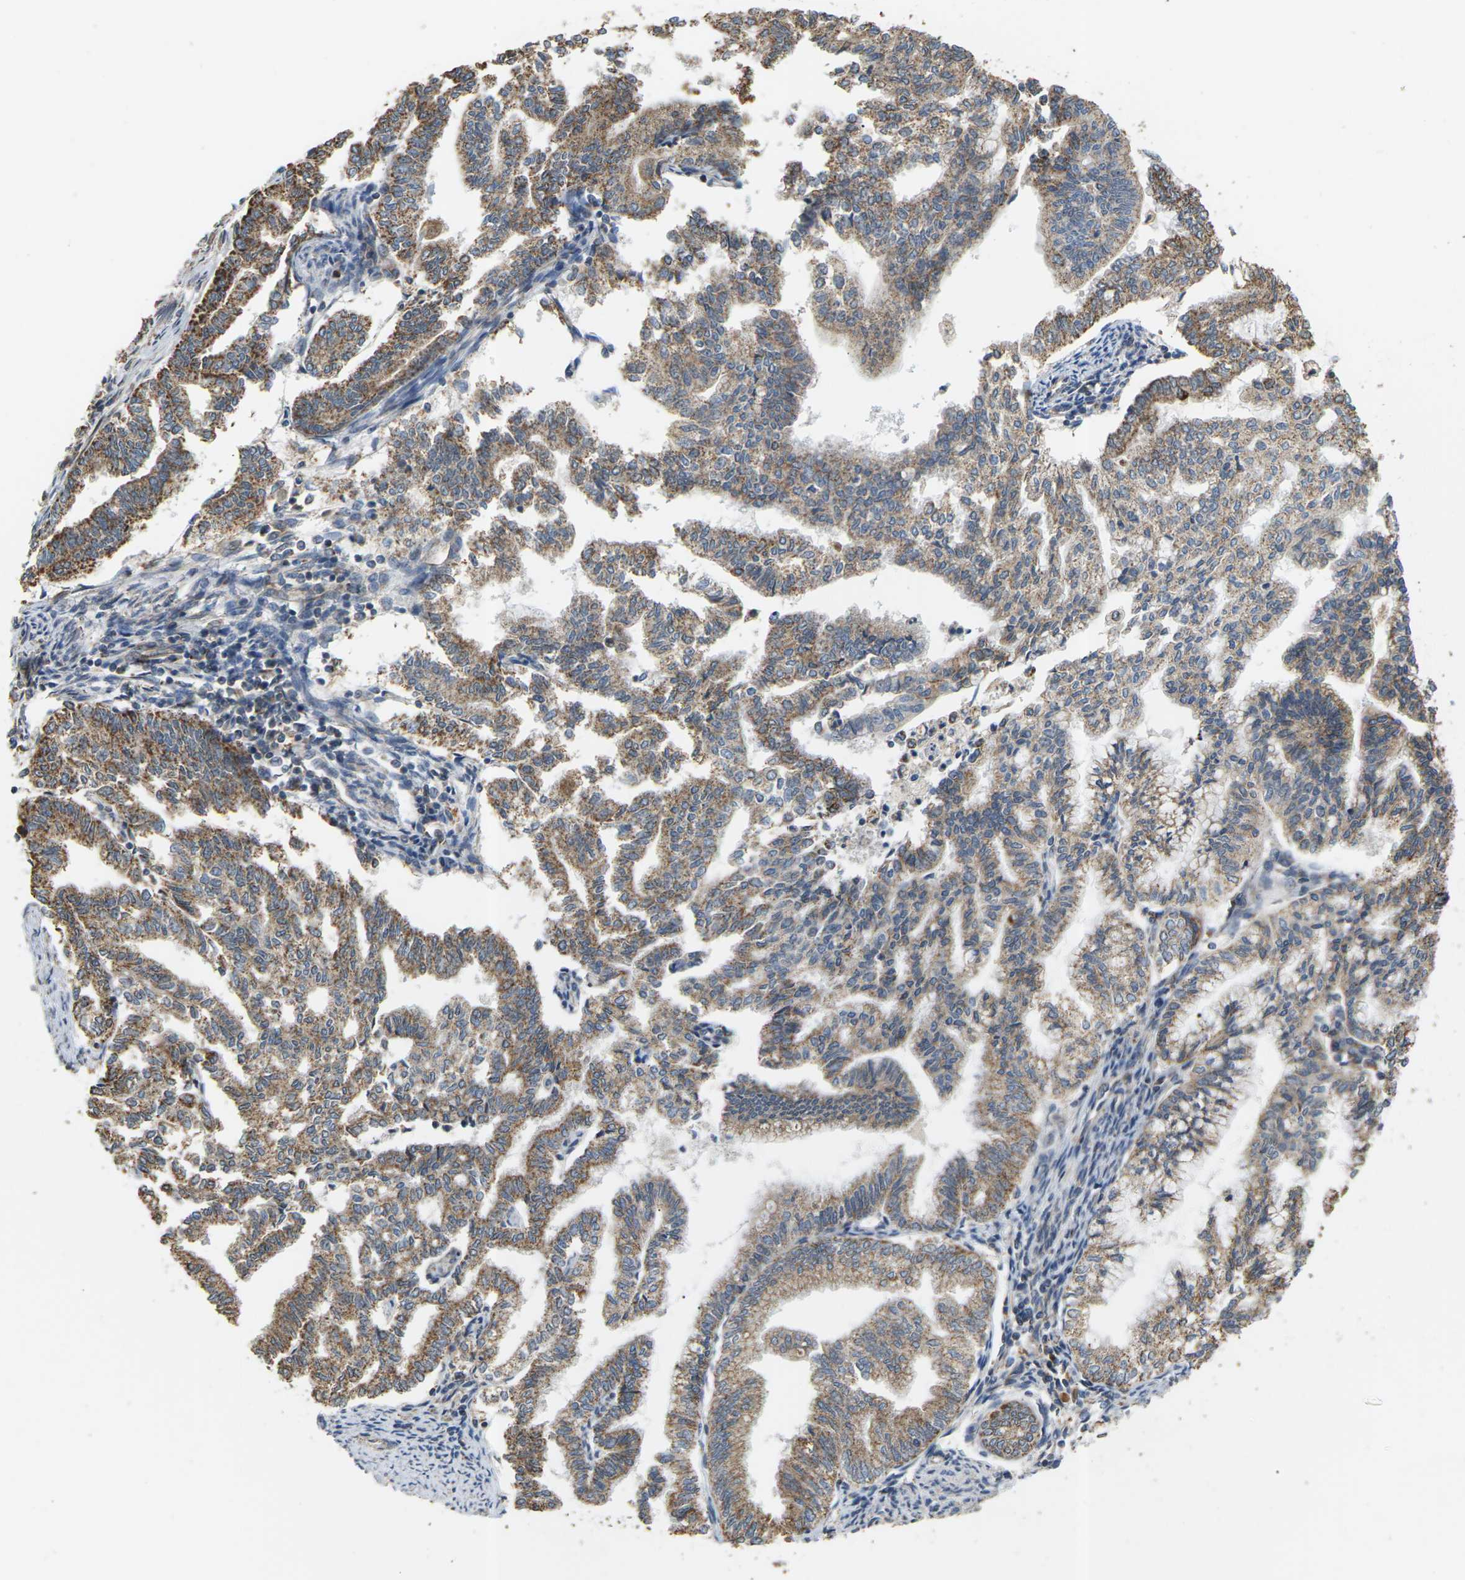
{"staining": {"intensity": "moderate", "quantity": ">75%", "location": "cytoplasmic/membranous"}, "tissue": "endometrial cancer", "cell_type": "Tumor cells", "image_type": "cancer", "snomed": [{"axis": "morphology", "description": "Adenocarcinoma, NOS"}, {"axis": "topography", "description": "Endometrium"}], "caption": "A high-resolution photomicrograph shows immunohistochemistry staining of adenocarcinoma (endometrial), which demonstrates moderate cytoplasmic/membranous staining in approximately >75% of tumor cells.", "gene": "PCDHB4", "patient": {"sex": "female", "age": 79}}